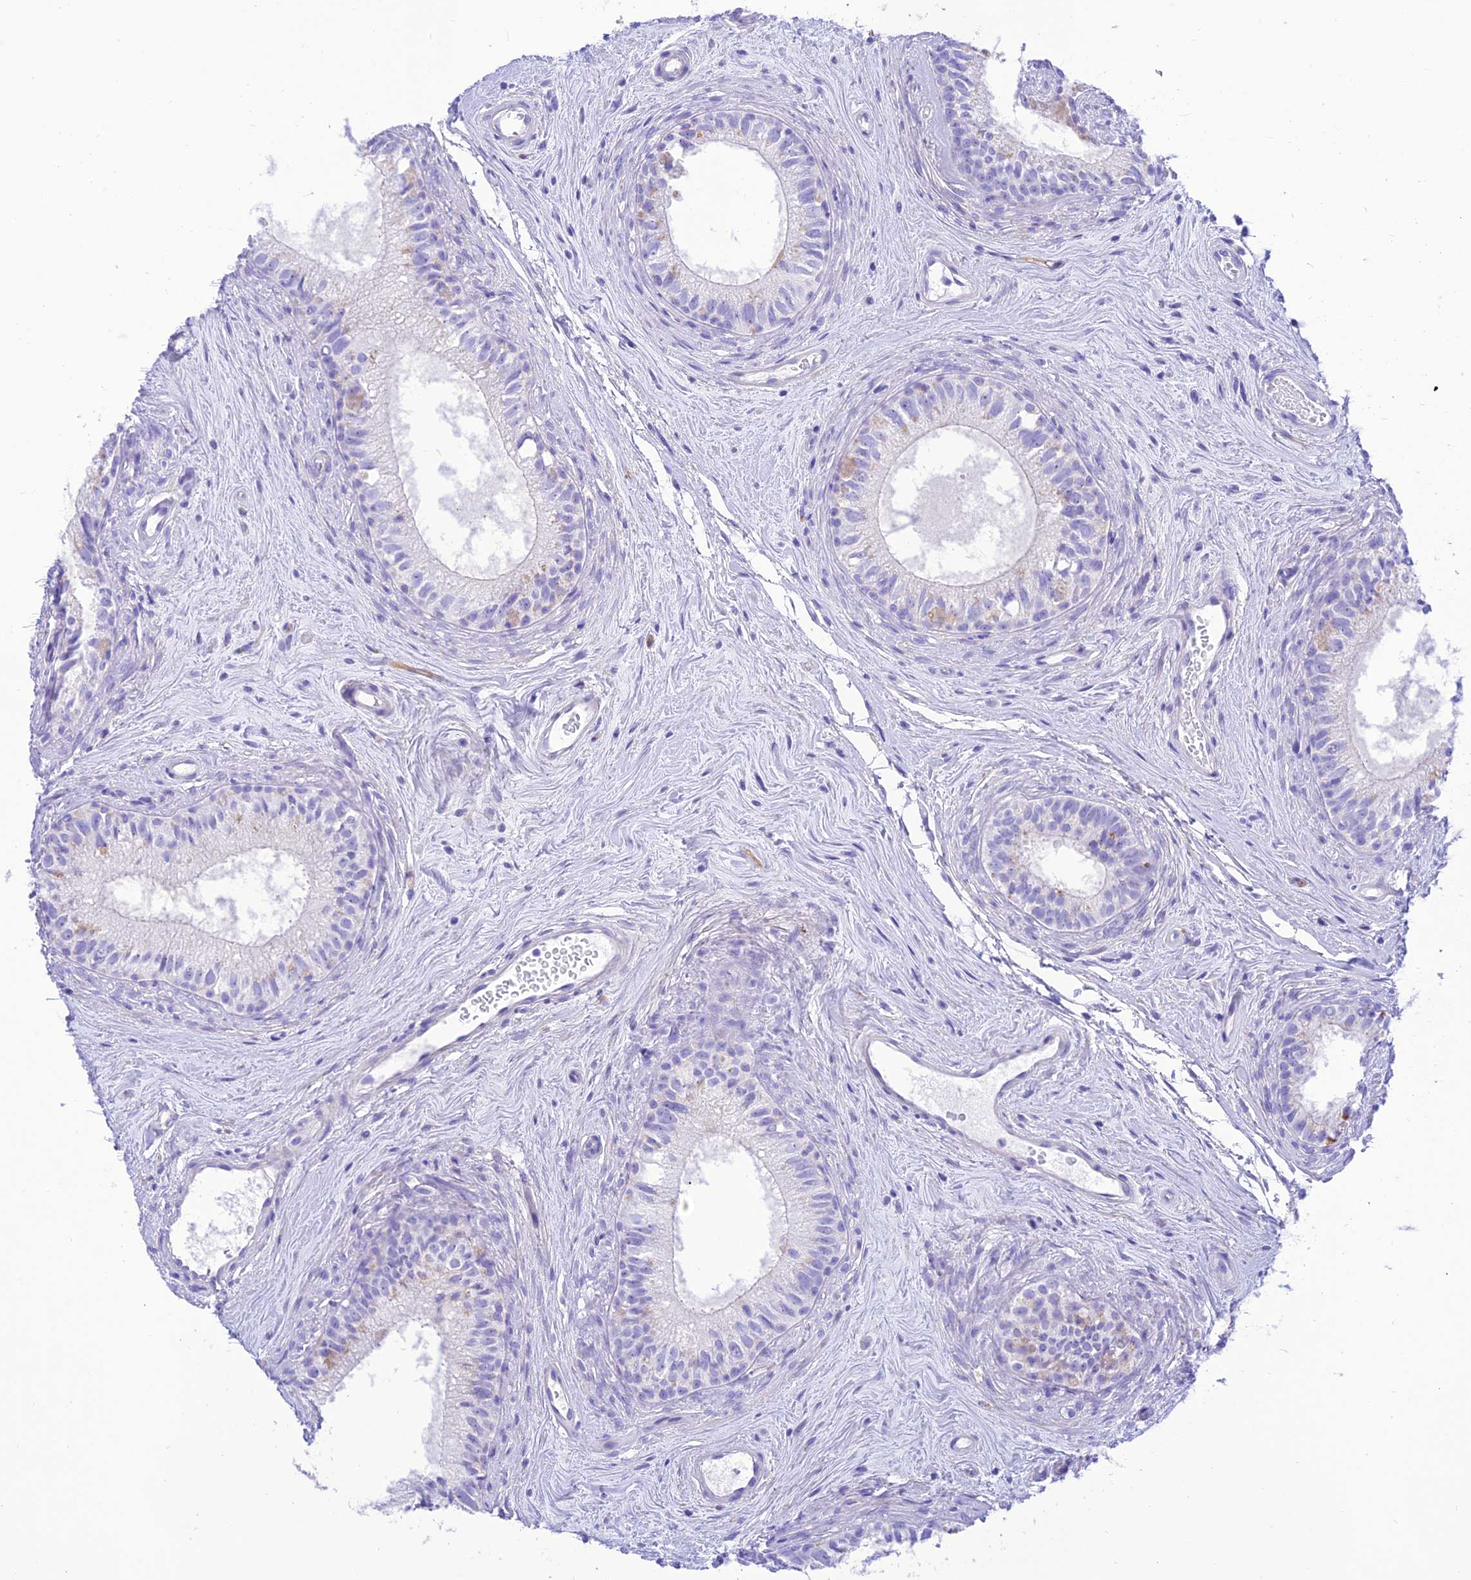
{"staining": {"intensity": "negative", "quantity": "none", "location": "none"}, "tissue": "epididymis", "cell_type": "Glandular cells", "image_type": "normal", "snomed": [{"axis": "morphology", "description": "Normal tissue, NOS"}, {"axis": "topography", "description": "Epididymis"}], "caption": "A histopathology image of epididymis stained for a protein demonstrates no brown staining in glandular cells.", "gene": "PRNP", "patient": {"sex": "male", "age": 71}}